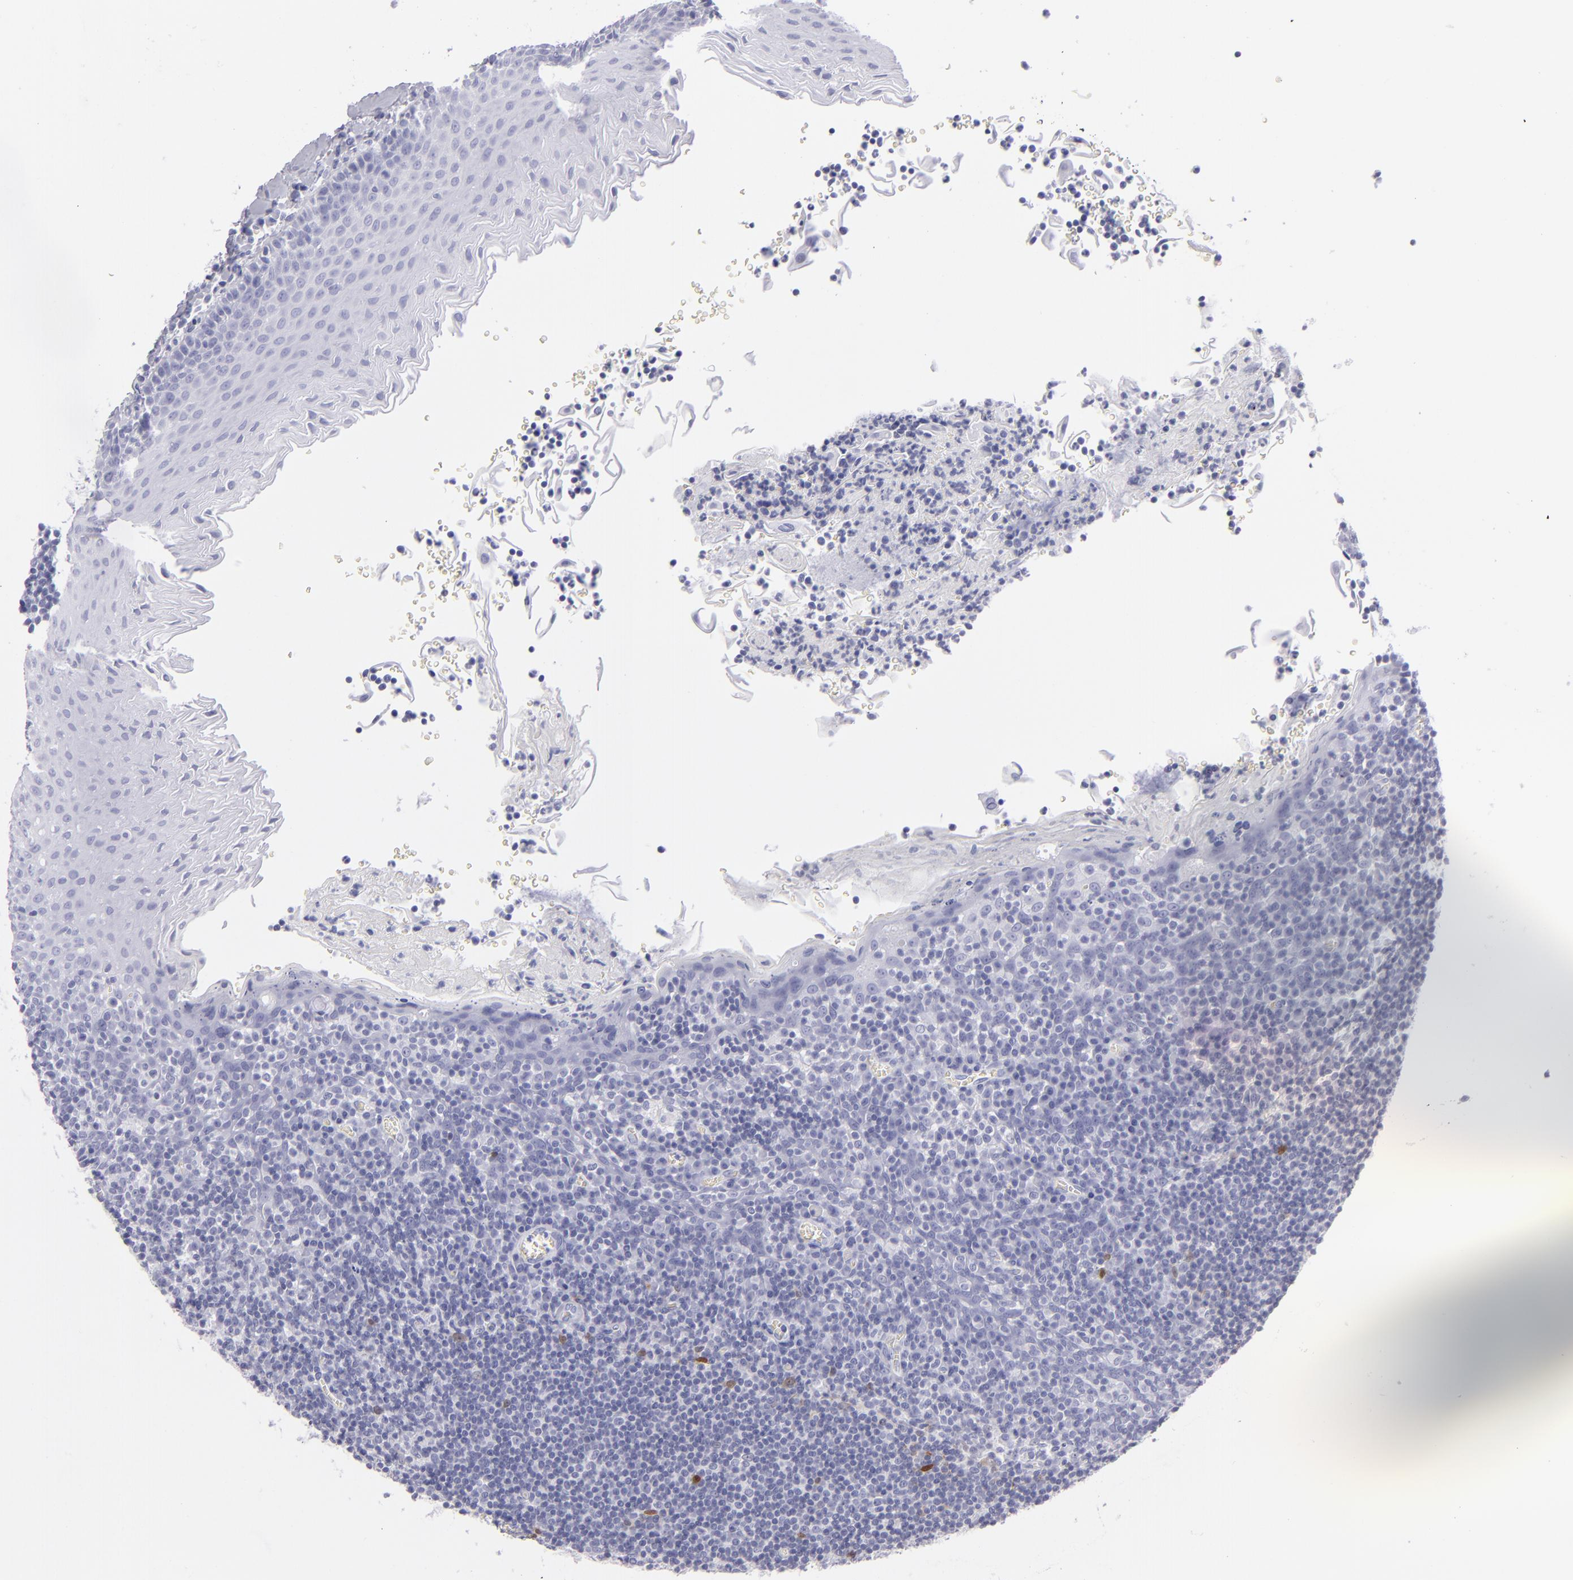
{"staining": {"intensity": "negative", "quantity": "none", "location": "none"}, "tissue": "oral mucosa", "cell_type": "Squamous epithelial cells", "image_type": "normal", "snomed": [{"axis": "morphology", "description": "Normal tissue, NOS"}, {"axis": "topography", "description": "Oral tissue"}], "caption": "Human oral mucosa stained for a protein using IHC demonstrates no positivity in squamous epithelial cells.", "gene": "PVALB", "patient": {"sex": "male", "age": 20}}